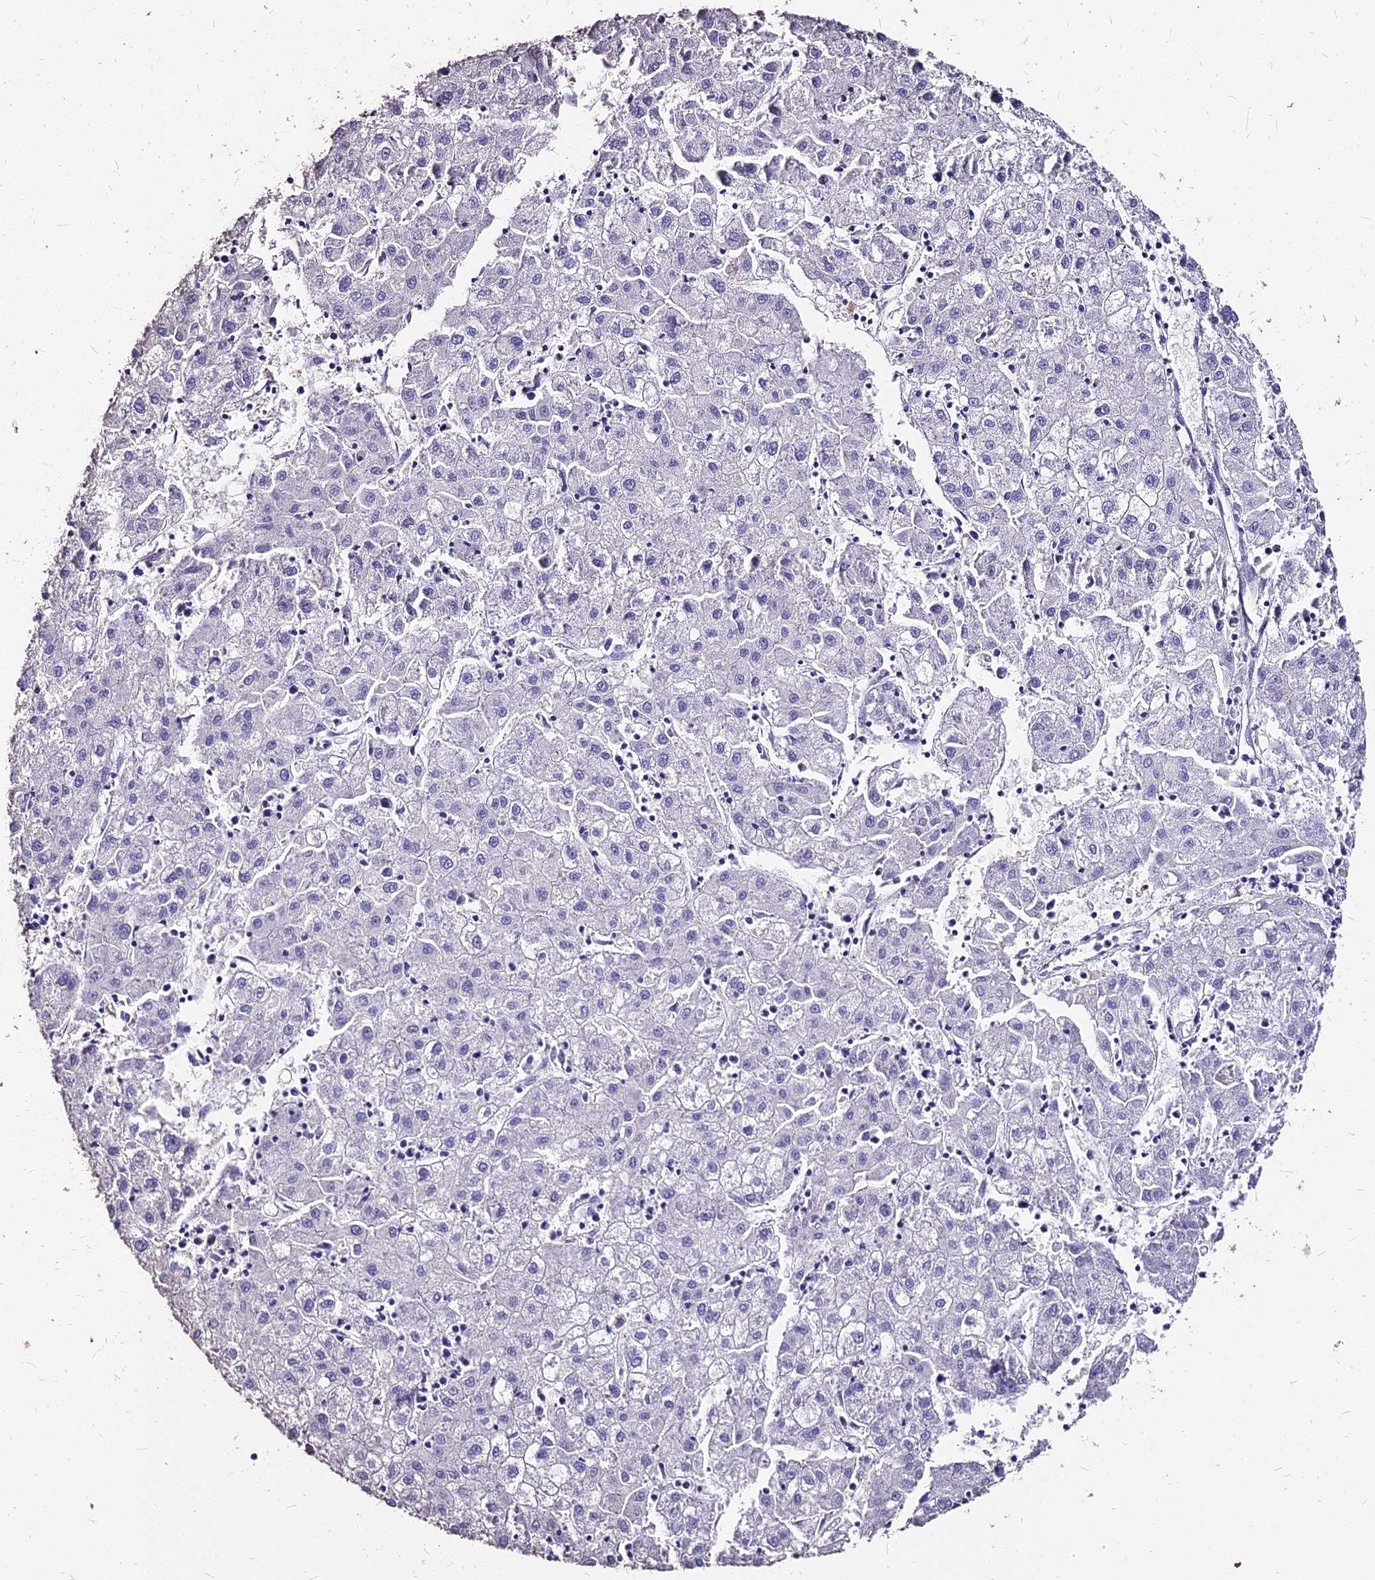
{"staining": {"intensity": "negative", "quantity": "none", "location": "none"}, "tissue": "liver cancer", "cell_type": "Tumor cells", "image_type": "cancer", "snomed": [{"axis": "morphology", "description": "Carcinoma, Hepatocellular, NOS"}, {"axis": "topography", "description": "Liver"}], "caption": "Immunohistochemistry of human liver cancer demonstrates no expression in tumor cells.", "gene": "NME5", "patient": {"sex": "male", "age": 72}}